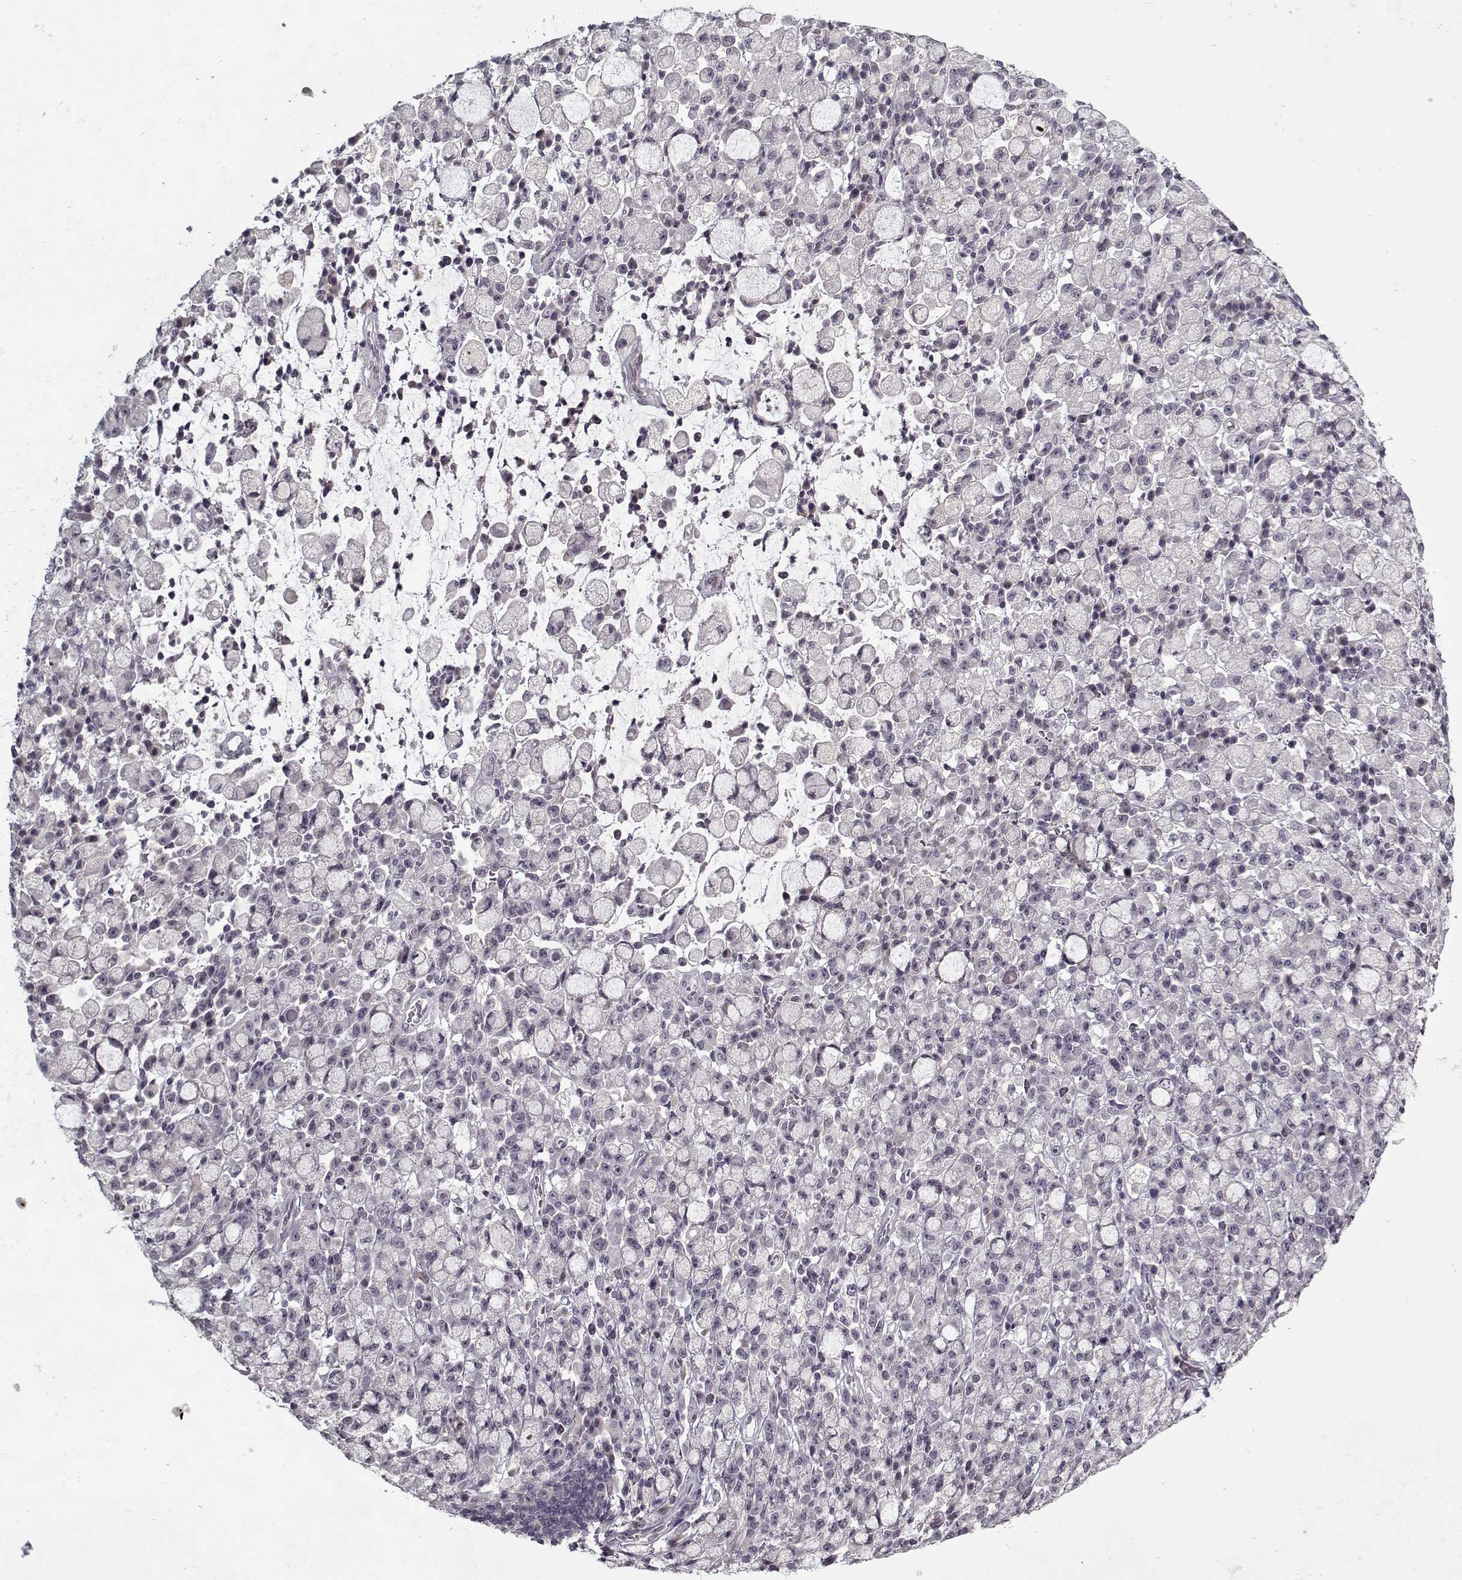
{"staining": {"intensity": "negative", "quantity": "none", "location": "none"}, "tissue": "stomach cancer", "cell_type": "Tumor cells", "image_type": "cancer", "snomed": [{"axis": "morphology", "description": "Adenocarcinoma, NOS"}, {"axis": "topography", "description": "Stomach"}], "caption": "Immunohistochemistry micrograph of neoplastic tissue: human stomach cancer stained with DAB (3,3'-diaminobenzidine) reveals no significant protein positivity in tumor cells. (DAB (3,3'-diaminobenzidine) immunohistochemistry visualized using brightfield microscopy, high magnification).", "gene": "LAMA2", "patient": {"sex": "male", "age": 58}}